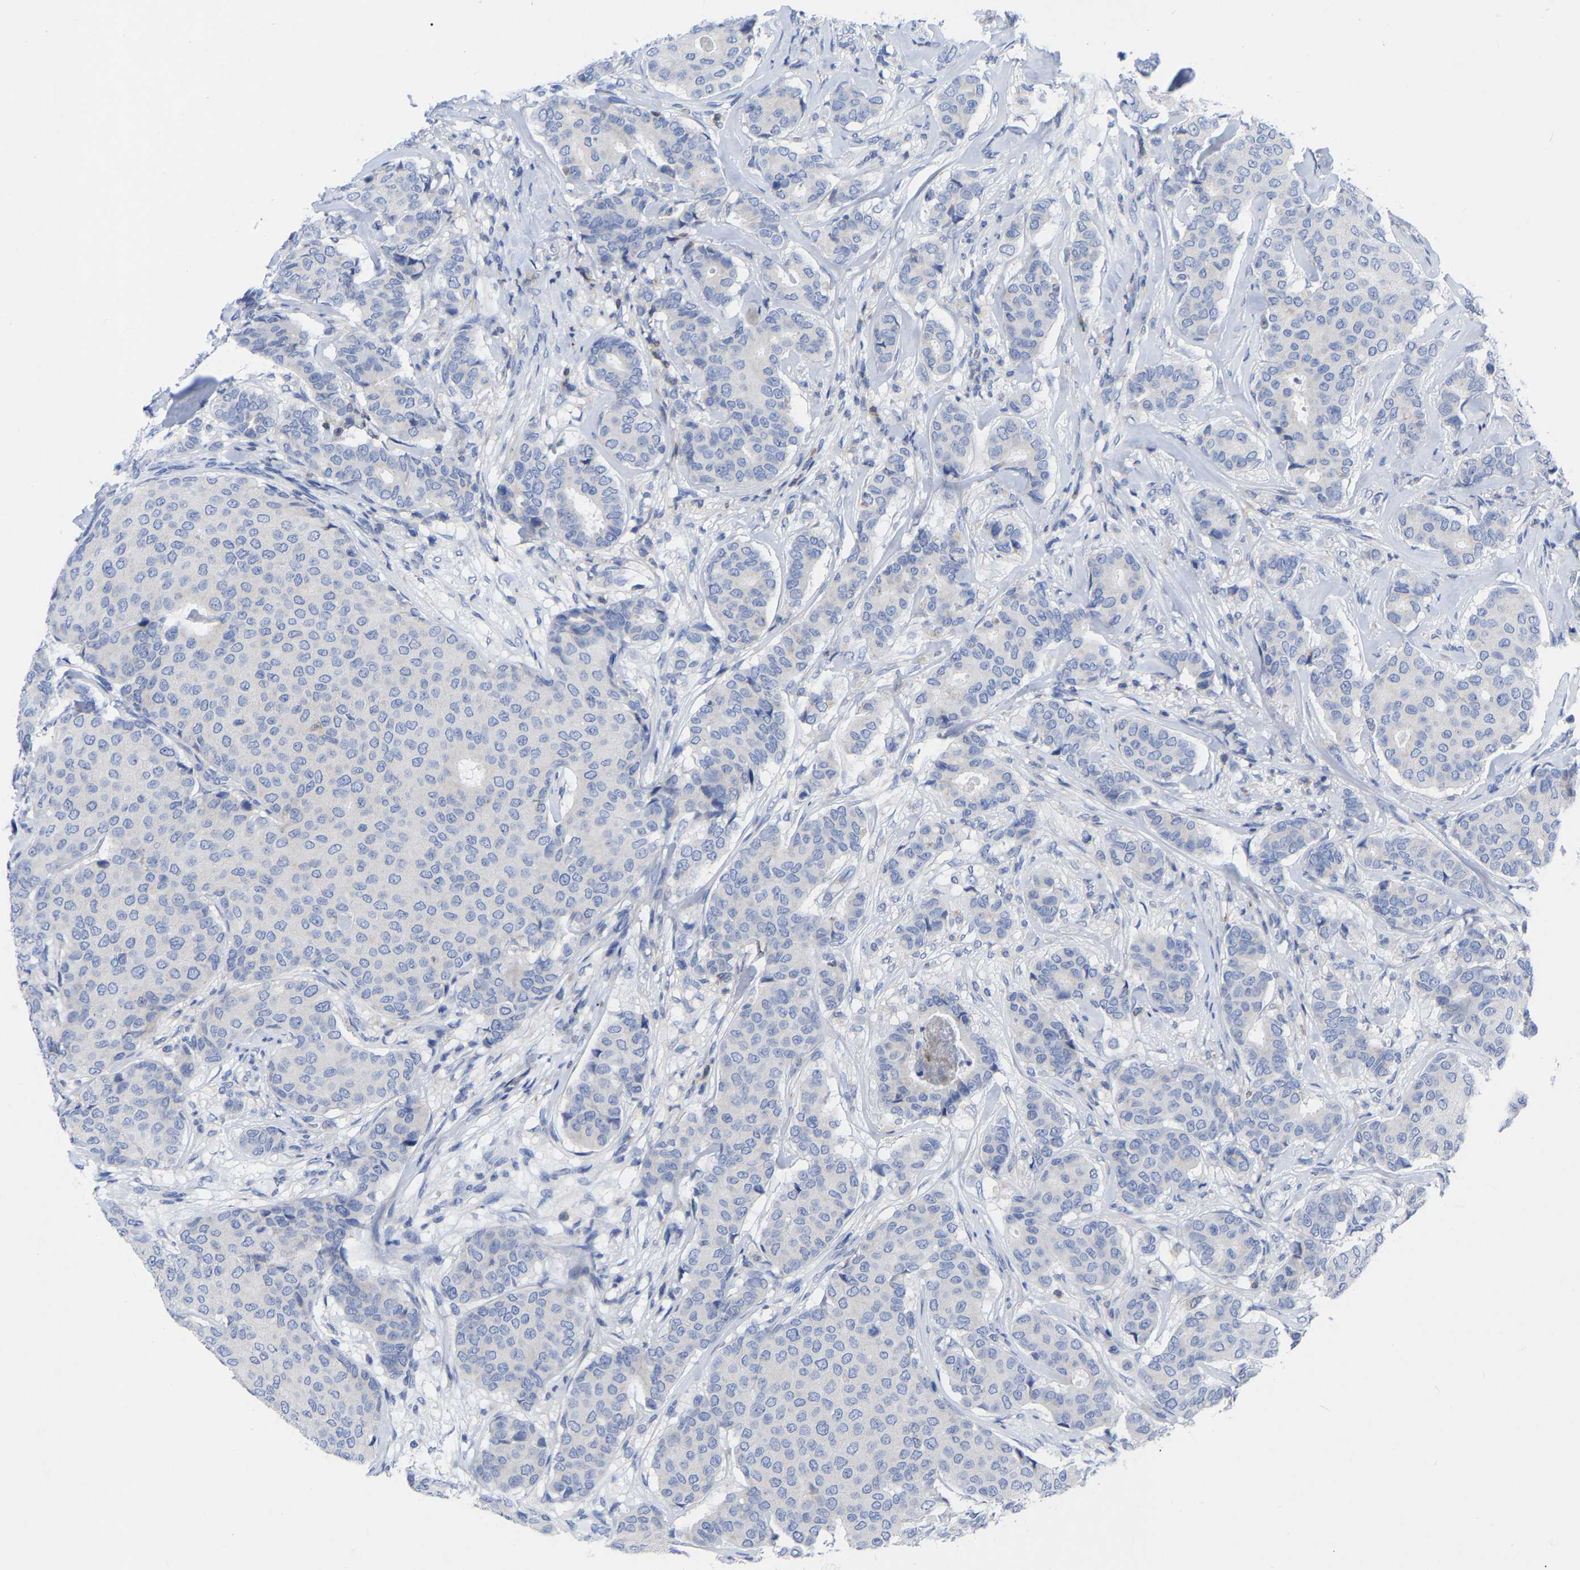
{"staining": {"intensity": "negative", "quantity": "none", "location": "none"}, "tissue": "breast cancer", "cell_type": "Tumor cells", "image_type": "cancer", "snomed": [{"axis": "morphology", "description": "Duct carcinoma"}, {"axis": "topography", "description": "Breast"}], "caption": "DAB immunohistochemical staining of invasive ductal carcinoma (breast) shows no significant expression in tumor cells. (DAB (3,3'-diaminobenzidine) IHC, high magnification).", "gene": "PTPN7", "patient": {"sex": "female", "age": 75}}